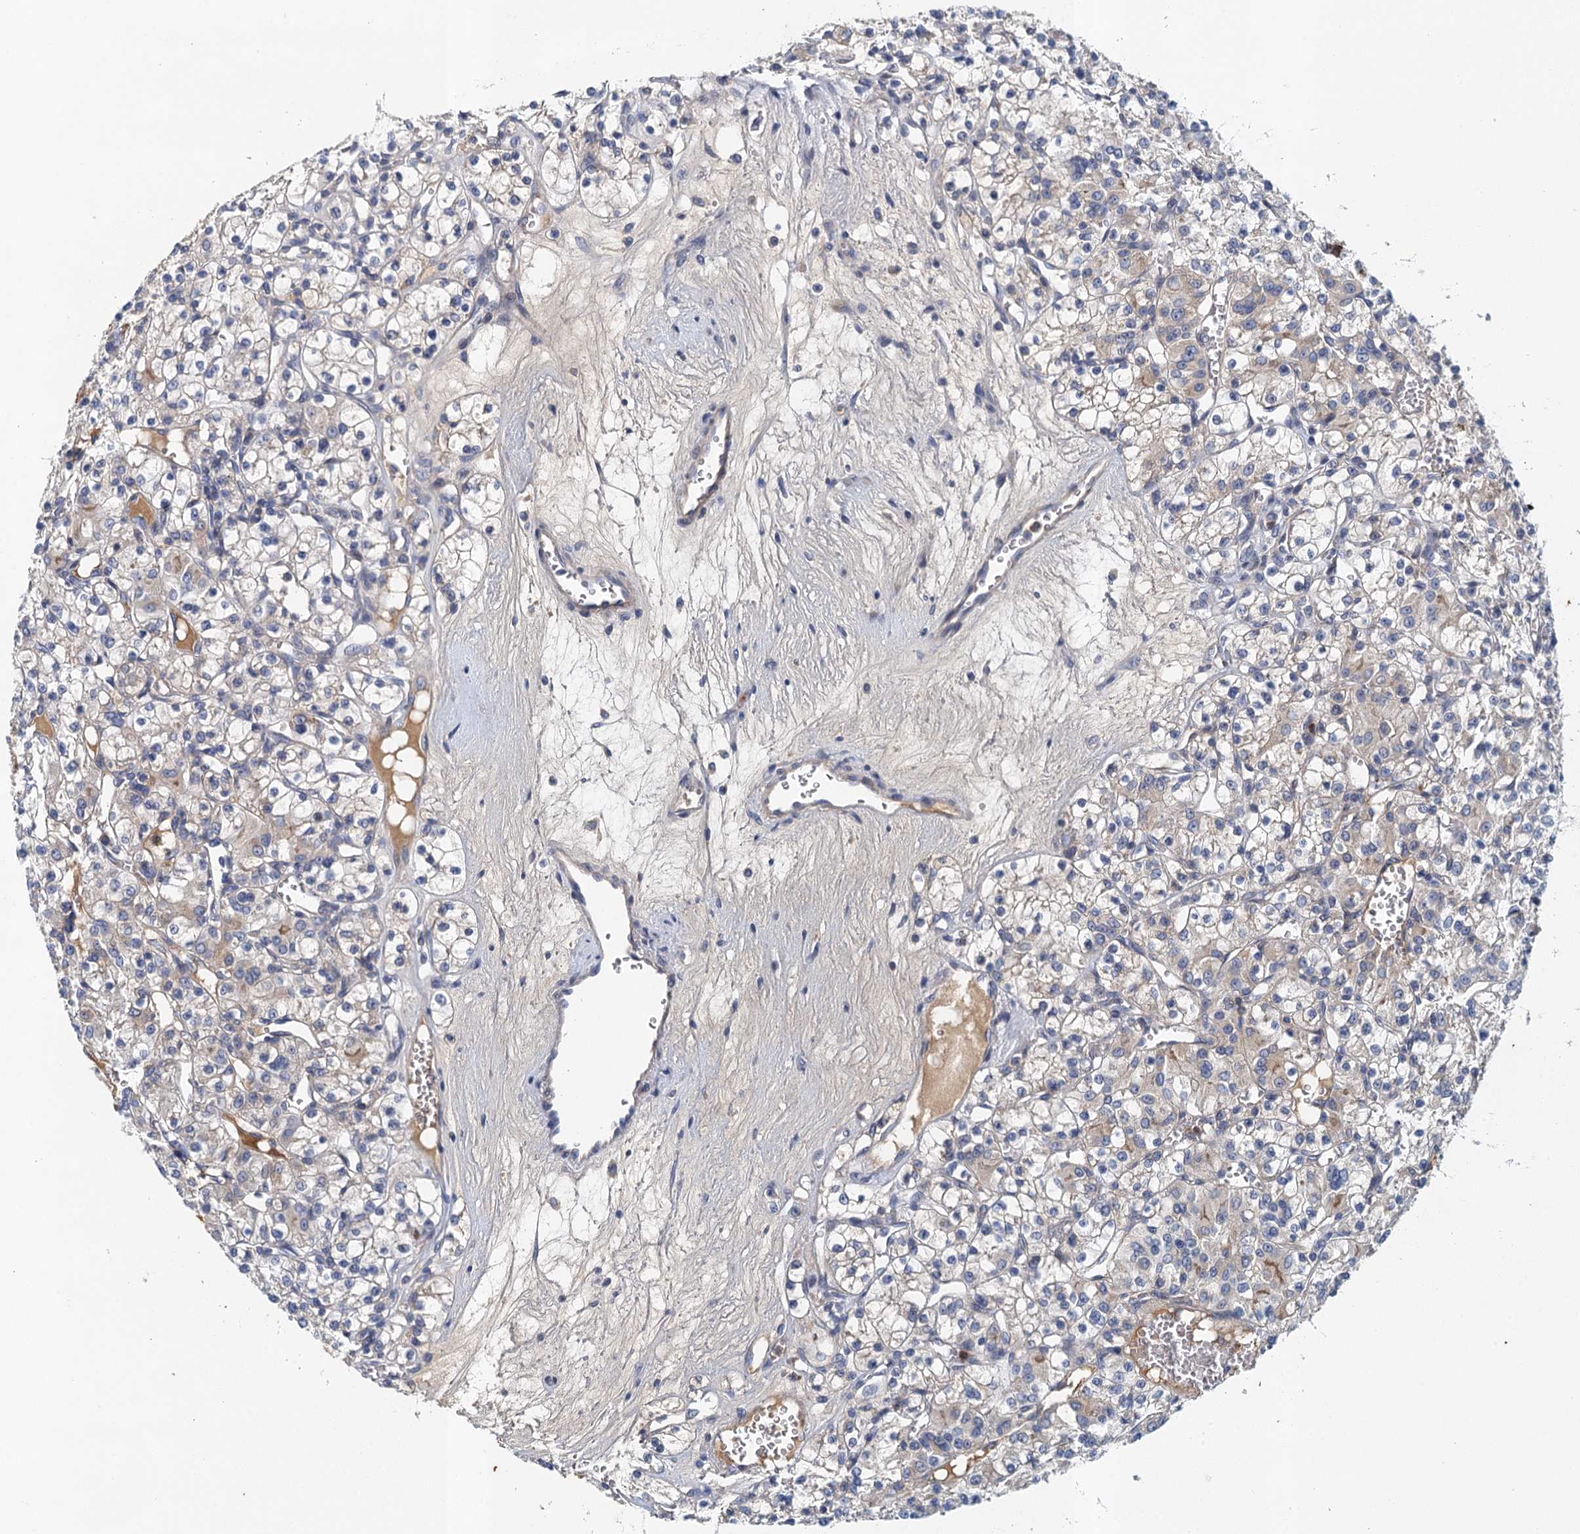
{"staining": {"intensity": "weak", "quantity": "25%-75%", "location": "cytoplasmic/membranous"}, "tissue": "renal cancer", "cell_type": "Tumor cells", "image_type": "cancer", "snomed": [{"axis": "morphology", "description": "Adenocarcinoma, NOS"}, {"axis": "topography", "description": "Kidney"}], "caption": "A high-resolution image shows immunohistochemistry staining of renal cancer, which displays weak cytoplasmic/membranous positivity in approximately 25%-75% of tumor cells. The staining was performed using DAB (3,3'-diaminobenzidine), with brown indicating positive protein expression. Nuclei are stained blue with hematoxylin.", "gene": "TPCN1", "patient": {"sex": "female", "age": 59}}